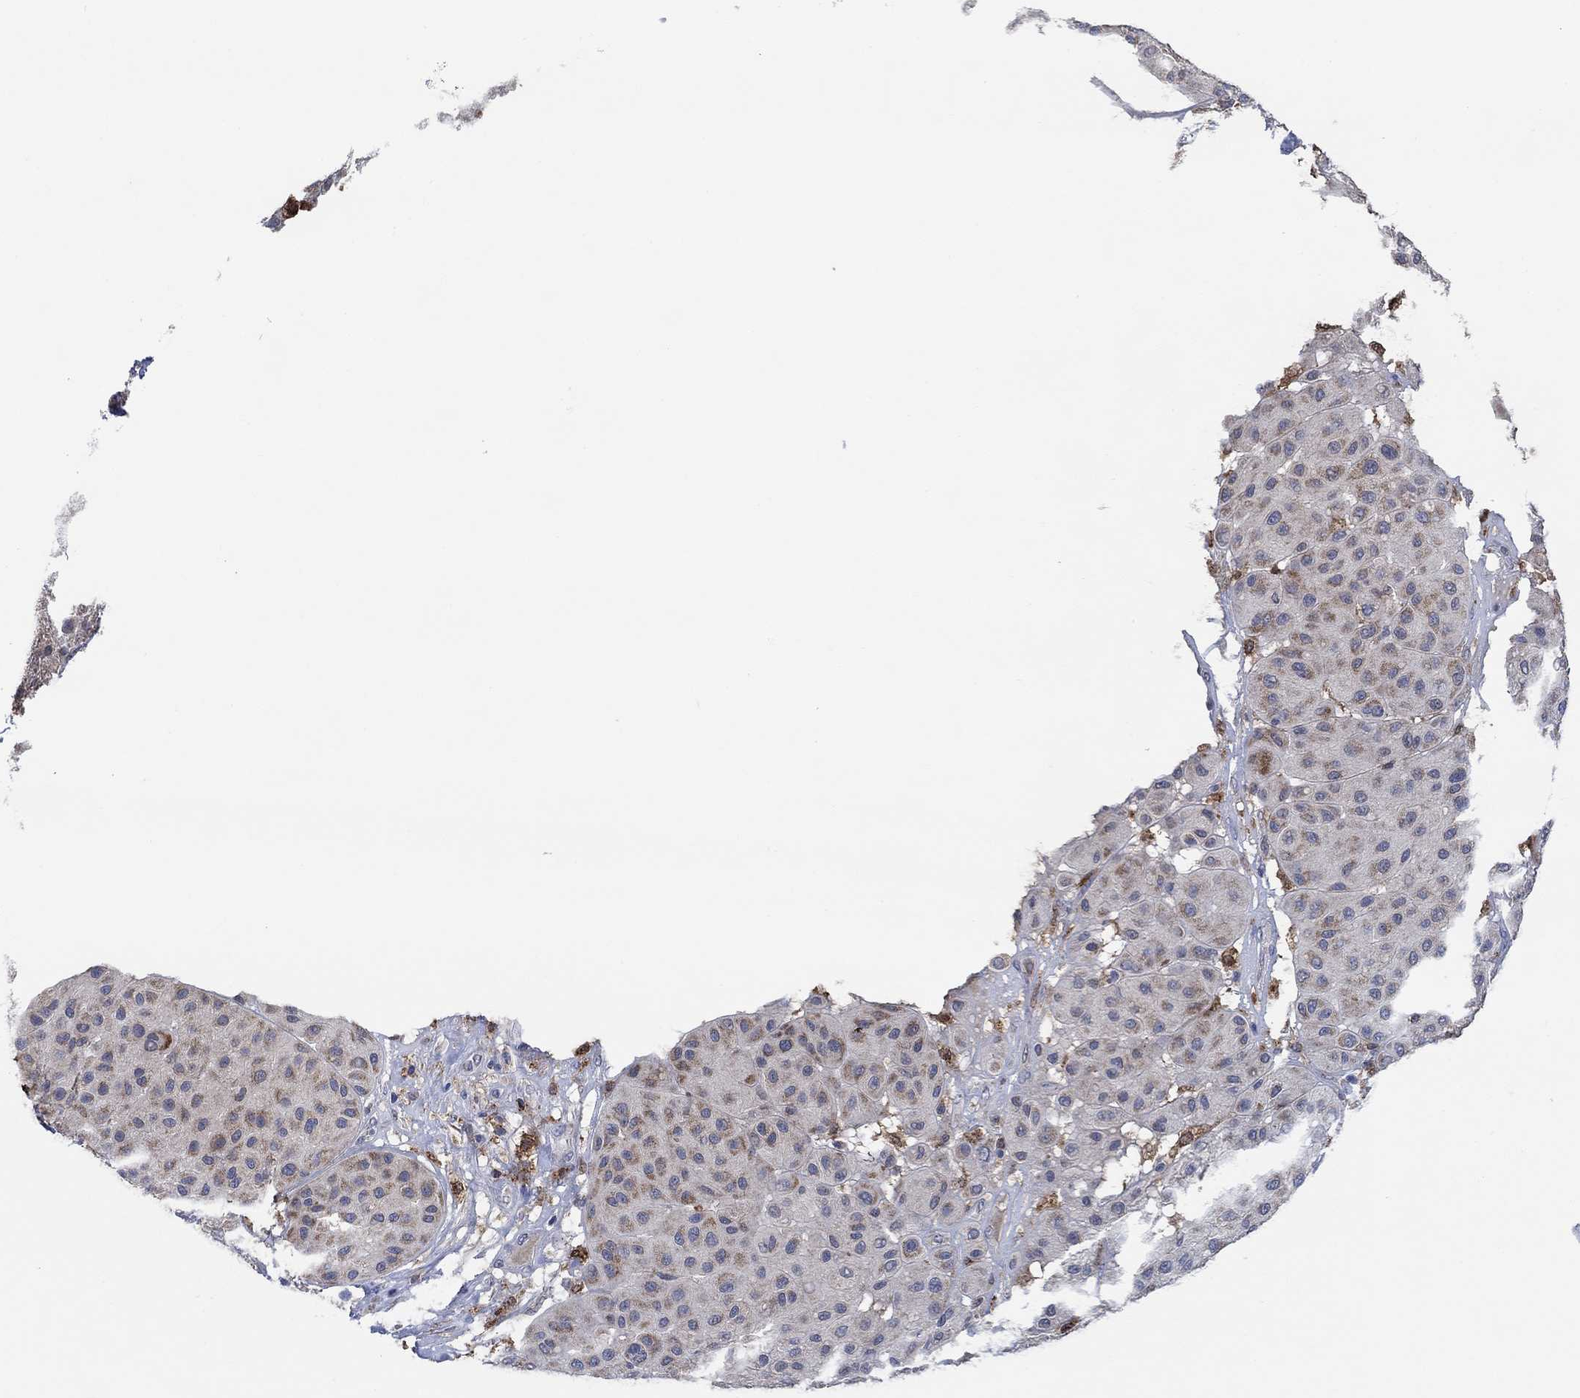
{"staining": {"intensity": "negative", "quantity": "none", "location": "none"}, "tissue": "melanoma", "cell_type": "Tumor cells", "image_type": "cancer", "snomed": [{"axis": "morphology", "description": "Malignant melanoma, Metastatic site"}, {"axis": "topography", "description": "Smooth muscle"}], "caption": "Immunohistochemistry (IHC) of malignant melanoma (metastatic site) demonstrates no positivity in tumor cells. (Stains: DAB immunohistochemistry (IHC) with hematoxylin counter stain, Microscopy: brightfield microscopy at high magnification).", "gene": "MPP1", "patient": {"sex": "male", "age": 41}}